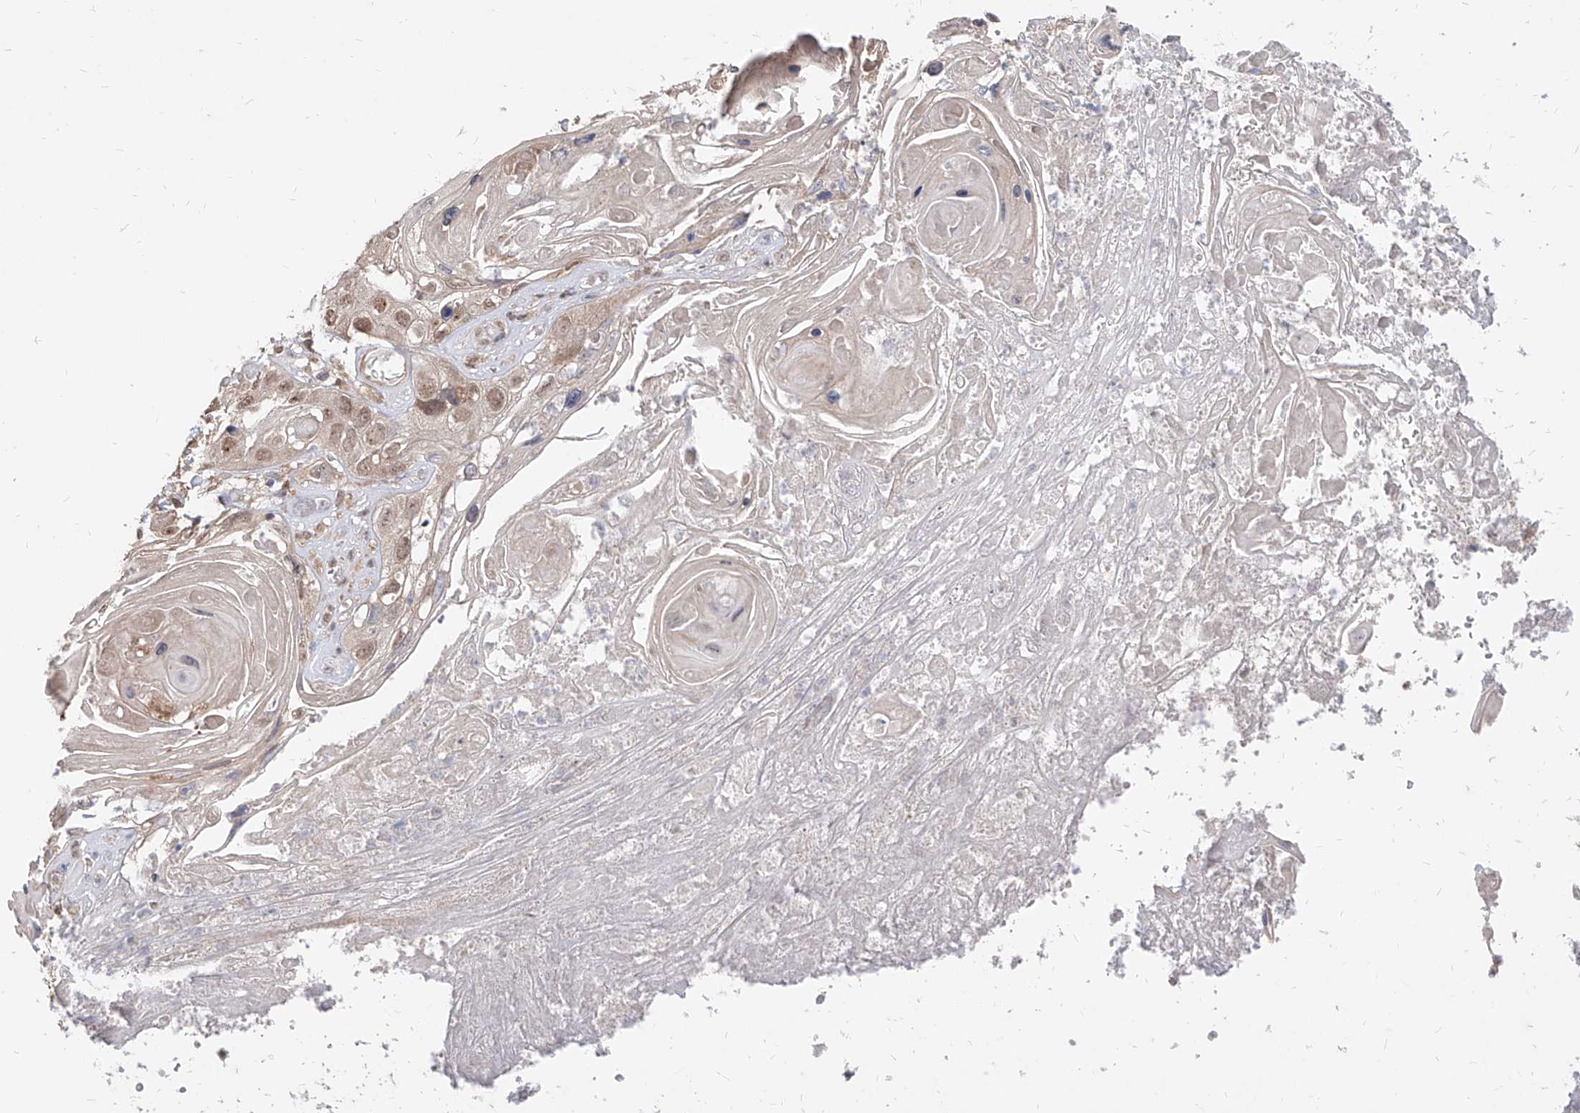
{"staining": {"intensity": "moderate", "quantity": ">75%", "location": "nuclear"}, "tissue": "skin cancer", "cell_type": "Tumor cells", "image_type": "cancer", "snomed": [{"axis": "morphology", "description": "Squamous cell carcinoma, NOS"}, {"axis": "topography", "description": "Skin"}], "caption": "The histopathology image exhibits a brown stain indicating the presence of a protein in the nuclear of tumor cells in squamous cell carcinoma (skin).", "gene": "C8orf82", "patient": {"sex": "male", "age": 55}}